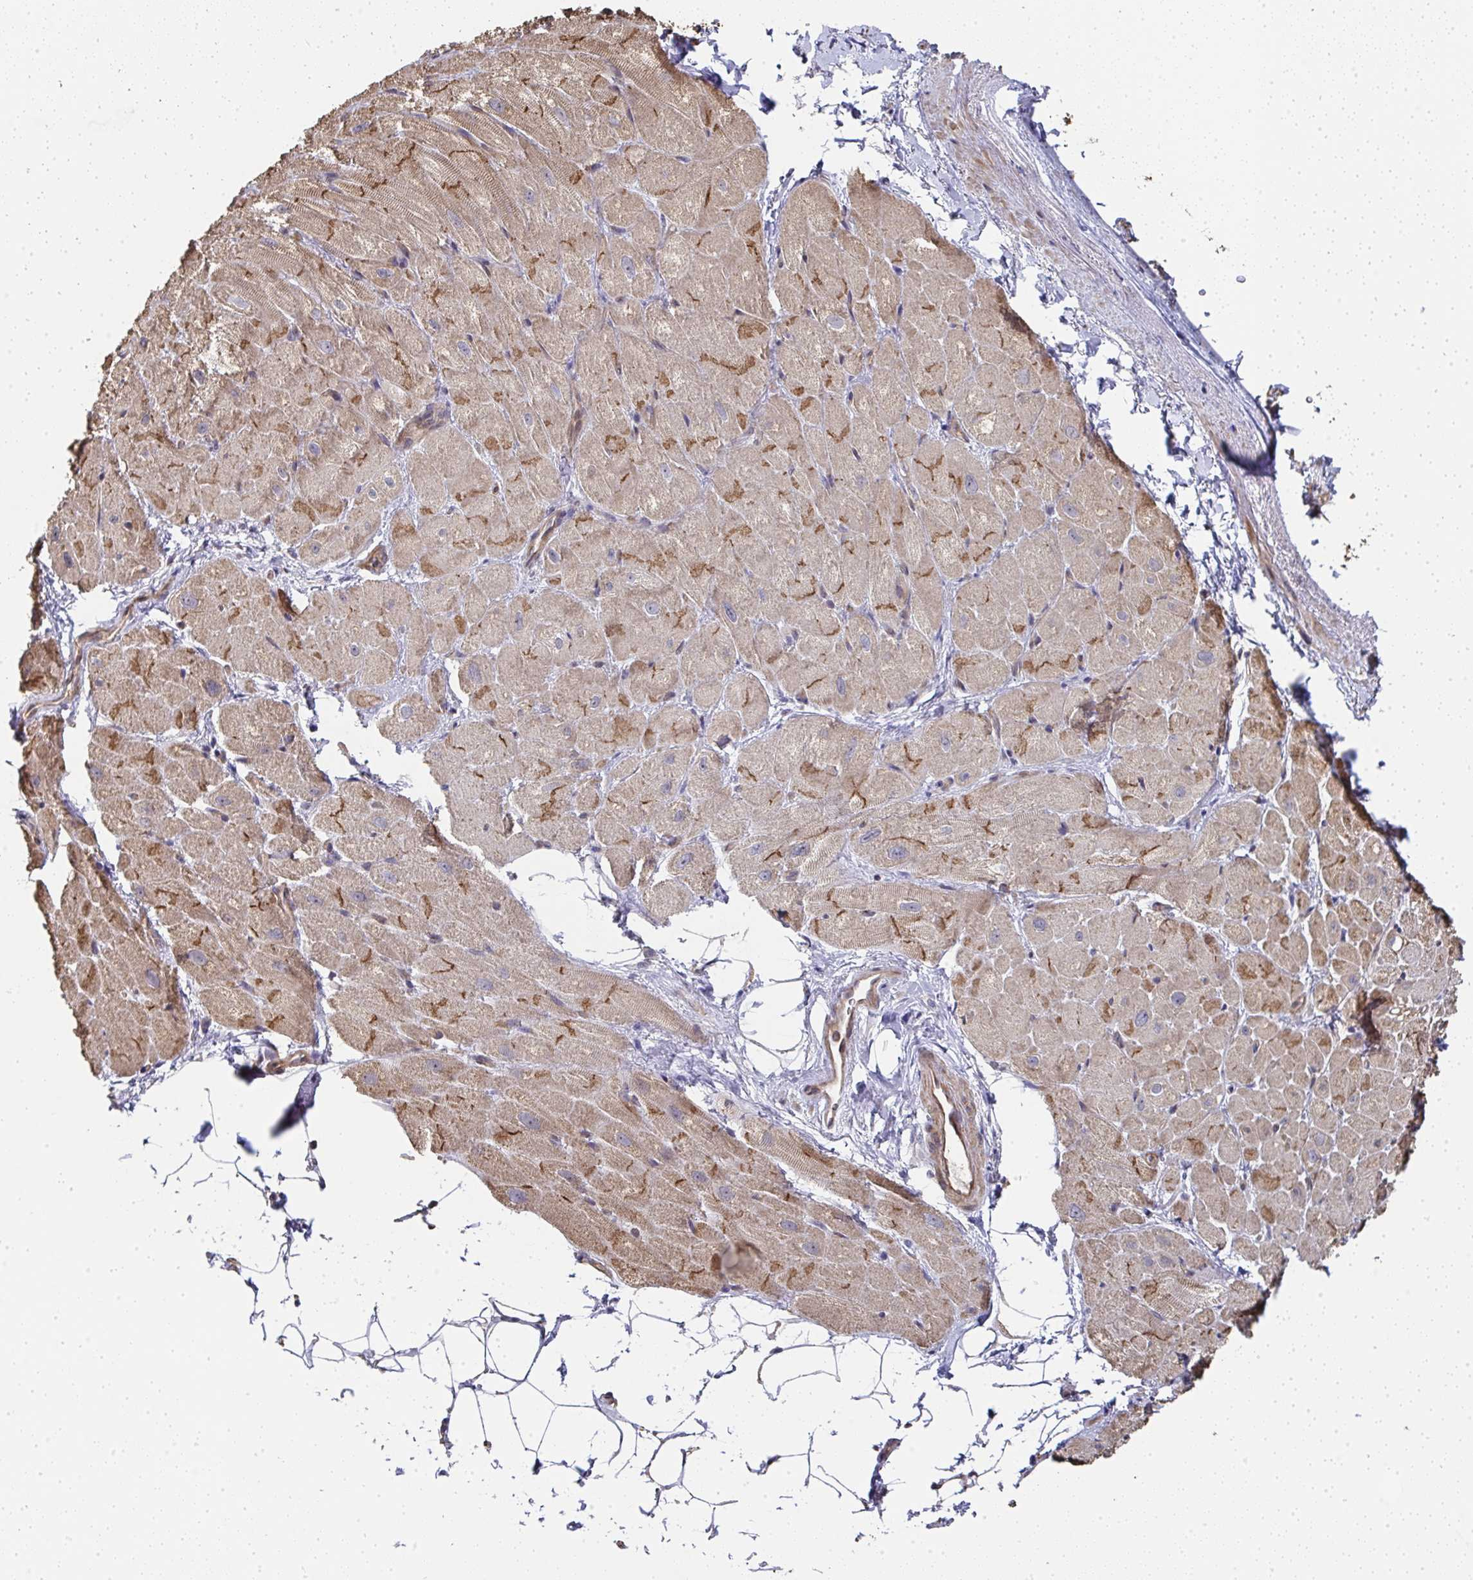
{"staining": {"intensity": "moderate", "quantity": ">75%", "location": "cytoplasmic/membranous"}, "tissue": "heart muscle", "cell_type": "Cardiomyocytes", "image_type": "normal", "snomed": [{"axis": "morphology", "description": "Normal tissue, NOS"}, {"axis": "topography", "description": "Heart"}], "caption": "Cardiomyocytes display moderate cytoplasmic/membranous staining in approximately >75% of cells in unremarkable heart muscle. (Brightfield microscopy of DAB IHC at high magnification).", "gene": "AGTPBP1", "patient": {"sex": "male", "age": 62}}